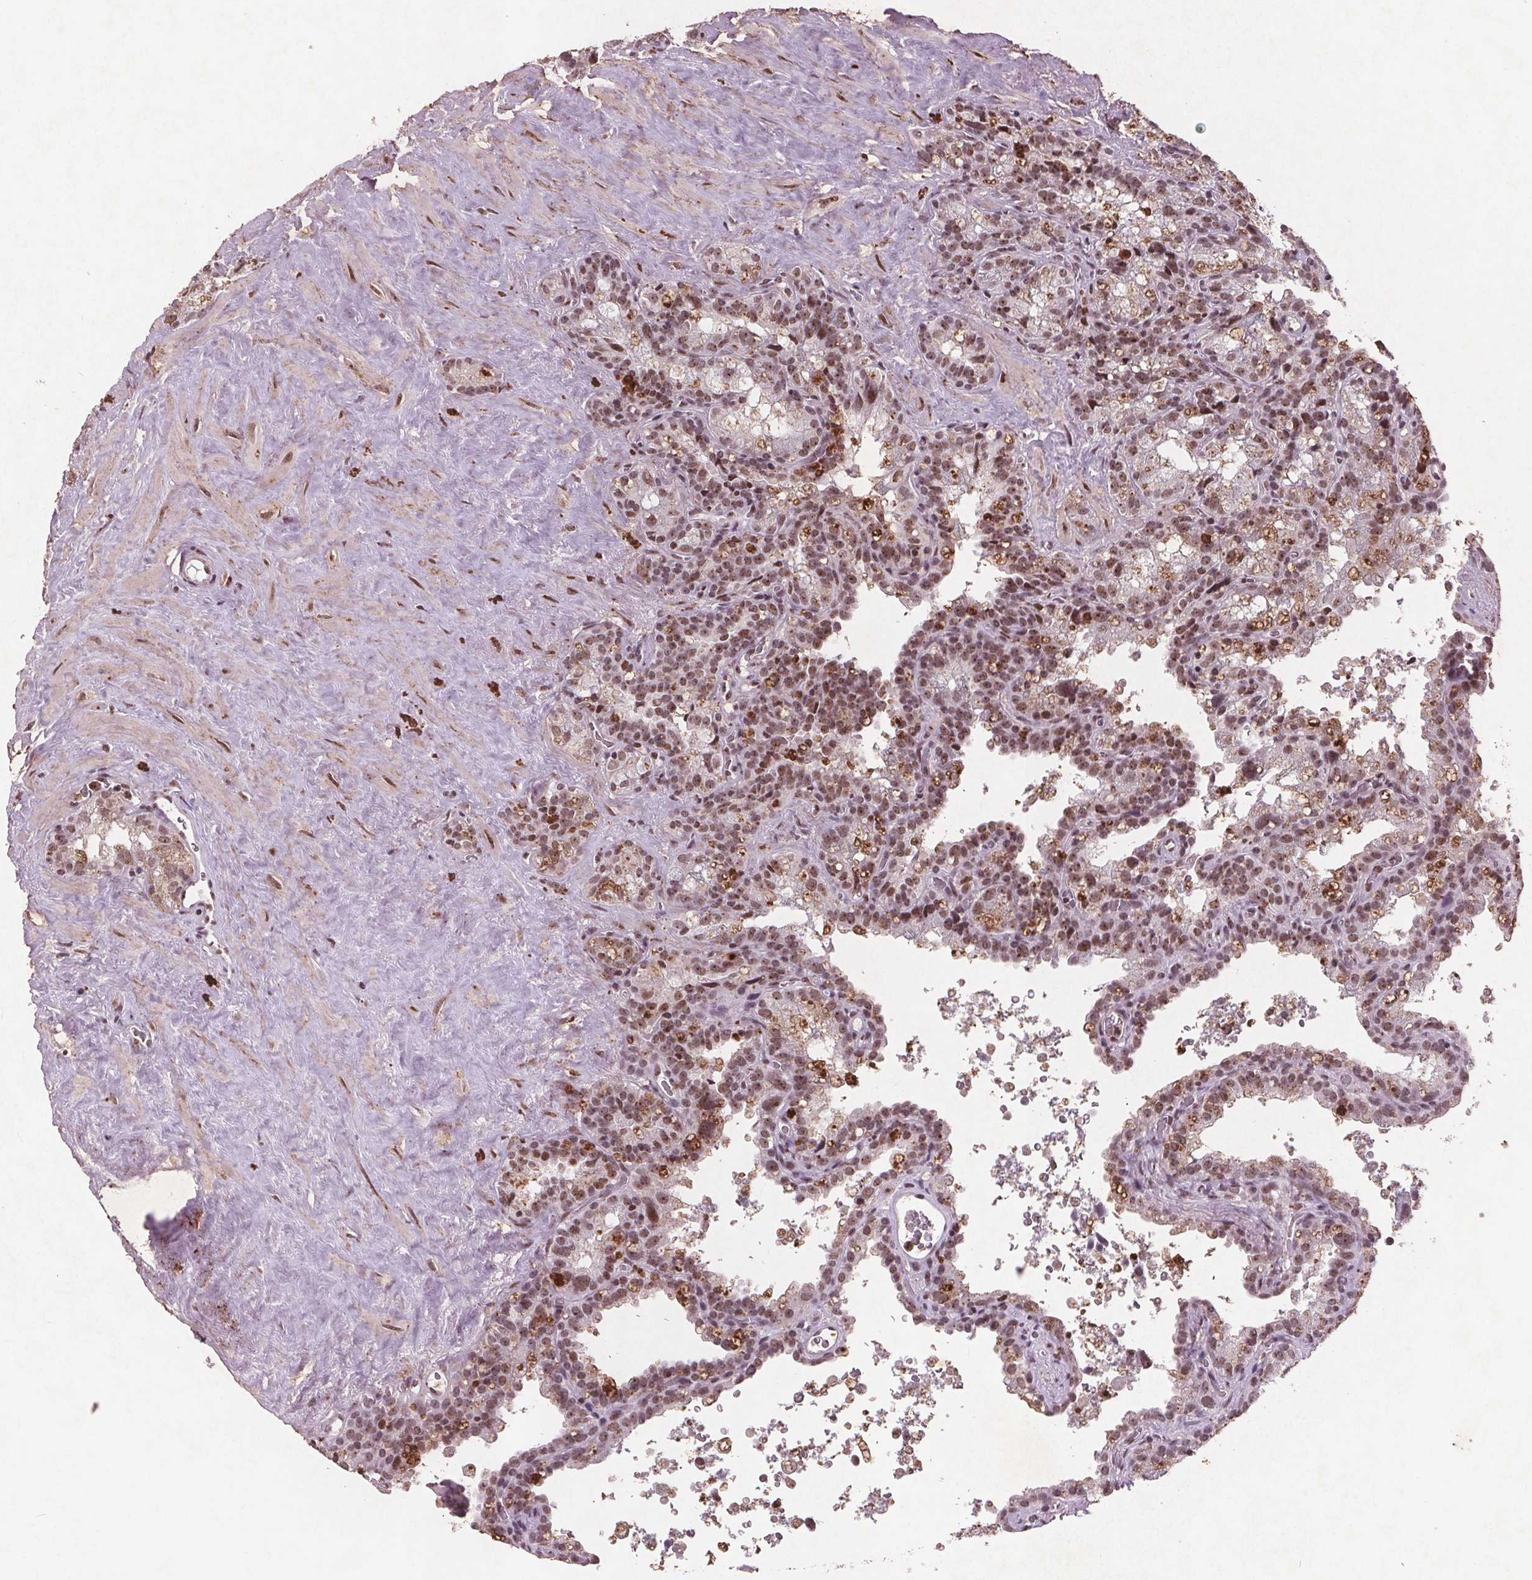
{"staining": {"intensity": "moderate", "quantity": ">75%", "location": "nuclear"}, "tissue": "seminal vesicle", "cell_type": "Glandular cells", "image_type": "normal", "snomed": [{"axis": "morphology", "description": "Normal tissue, NOS"}, {"axis": "topography", "description": "Prostate"}, {"axis": "topography", "description": "Seminal veicle"}], "caption": "Human seminal vesicle stained with a brown dye exhibits moderate nuclear positive positivity in approximately >75% of glandular cells.", "gene": "RPS6KA2", "patient": {"sex": "male", "age": 71}}